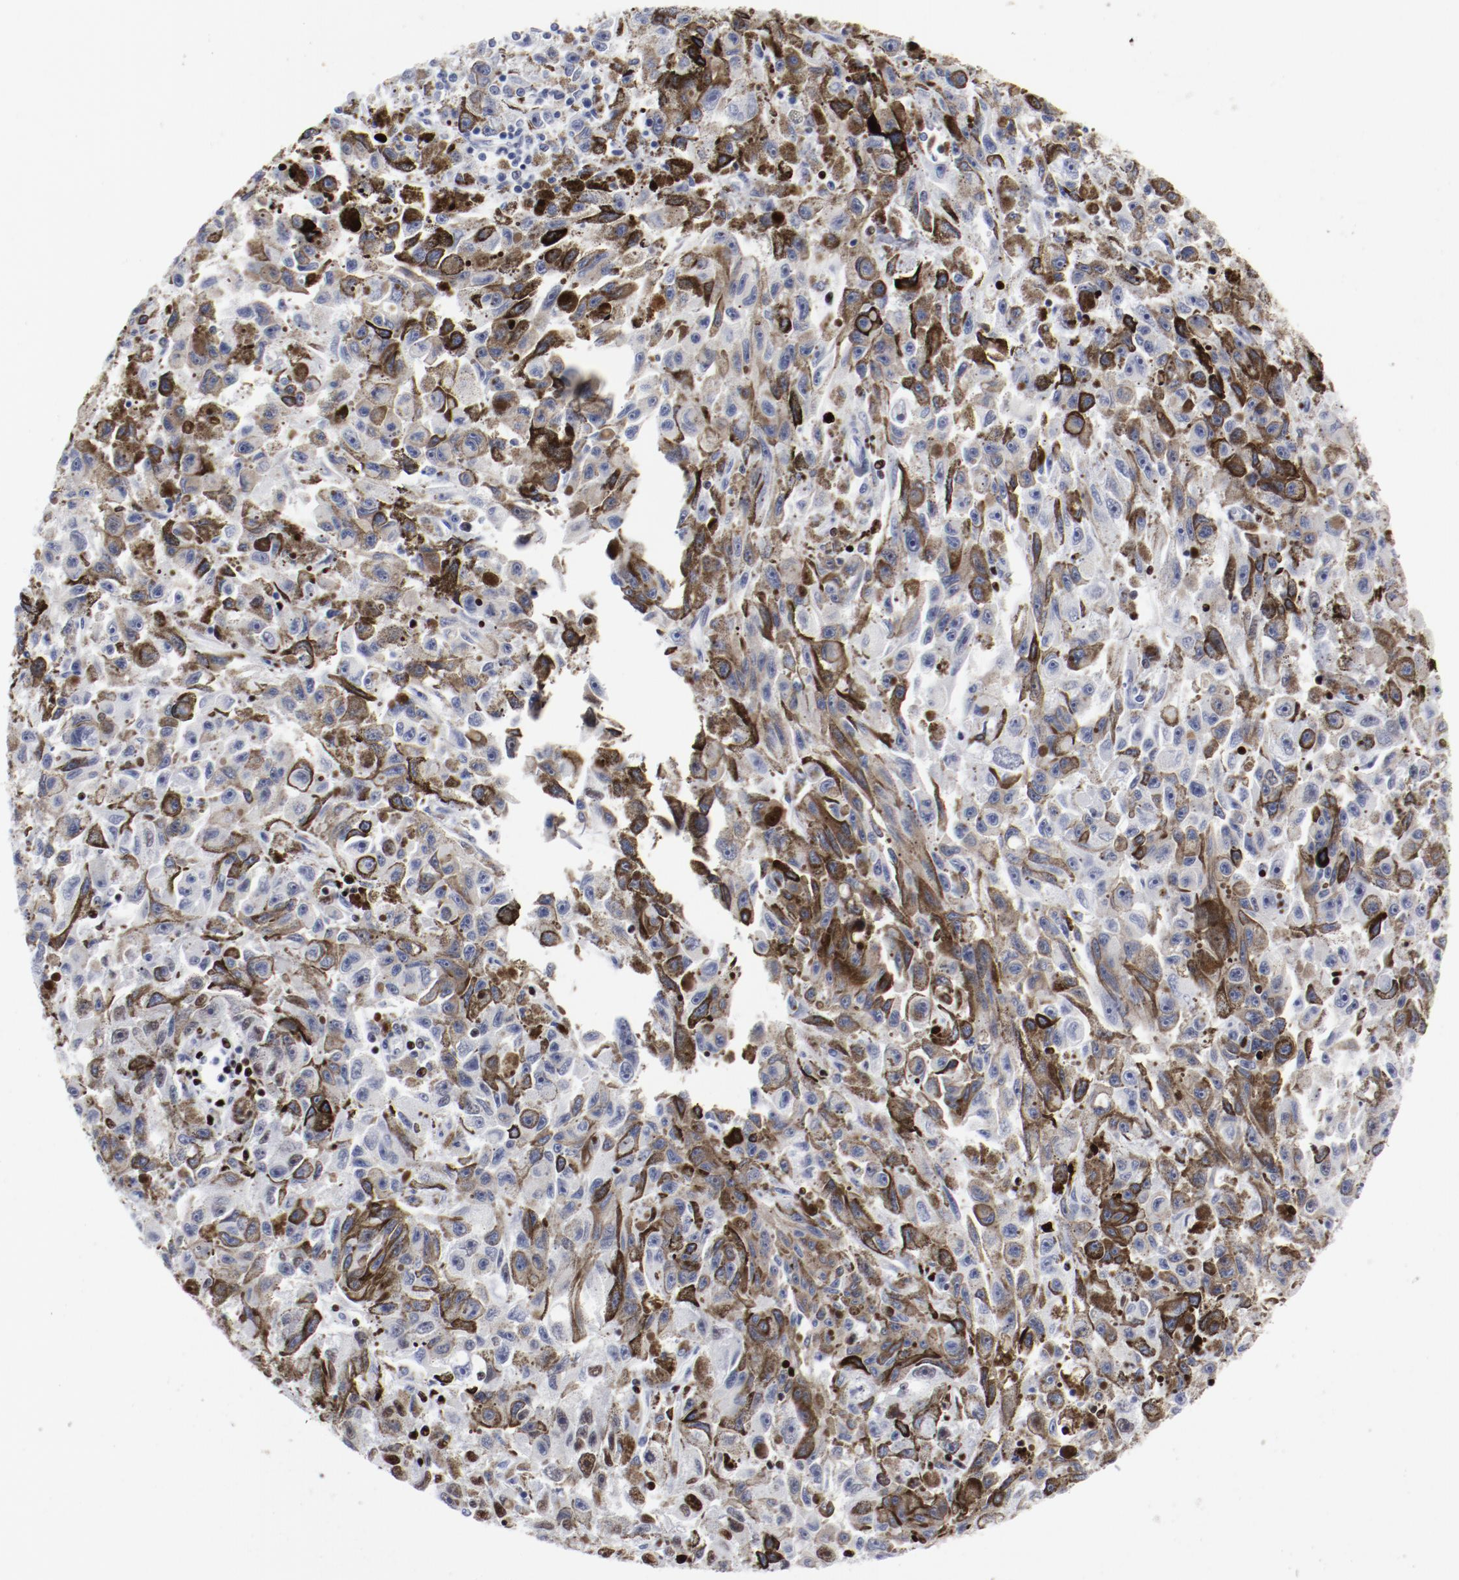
{"staining": {"intensity": "moderate", "quantity": "25%-75%", "location": "nuclear"}, "tissue": "melanoma", "cell_type": "Tumor cells", "image_type": "cancer", "snomed": [{"axis": "morphology", "description": "Malignant melanoma, NOS"}, {"axis": "topography", "description": "Skin"}], "caption": "IHC micrograph of malignant melanoma stained for a protein (brown), which demonstrates medium levels of moderate nuclear positivity in about 25%-75% of tumor cells.", "gene": "SMARCC2", "patient": {"sex": "female", "age": 104}}